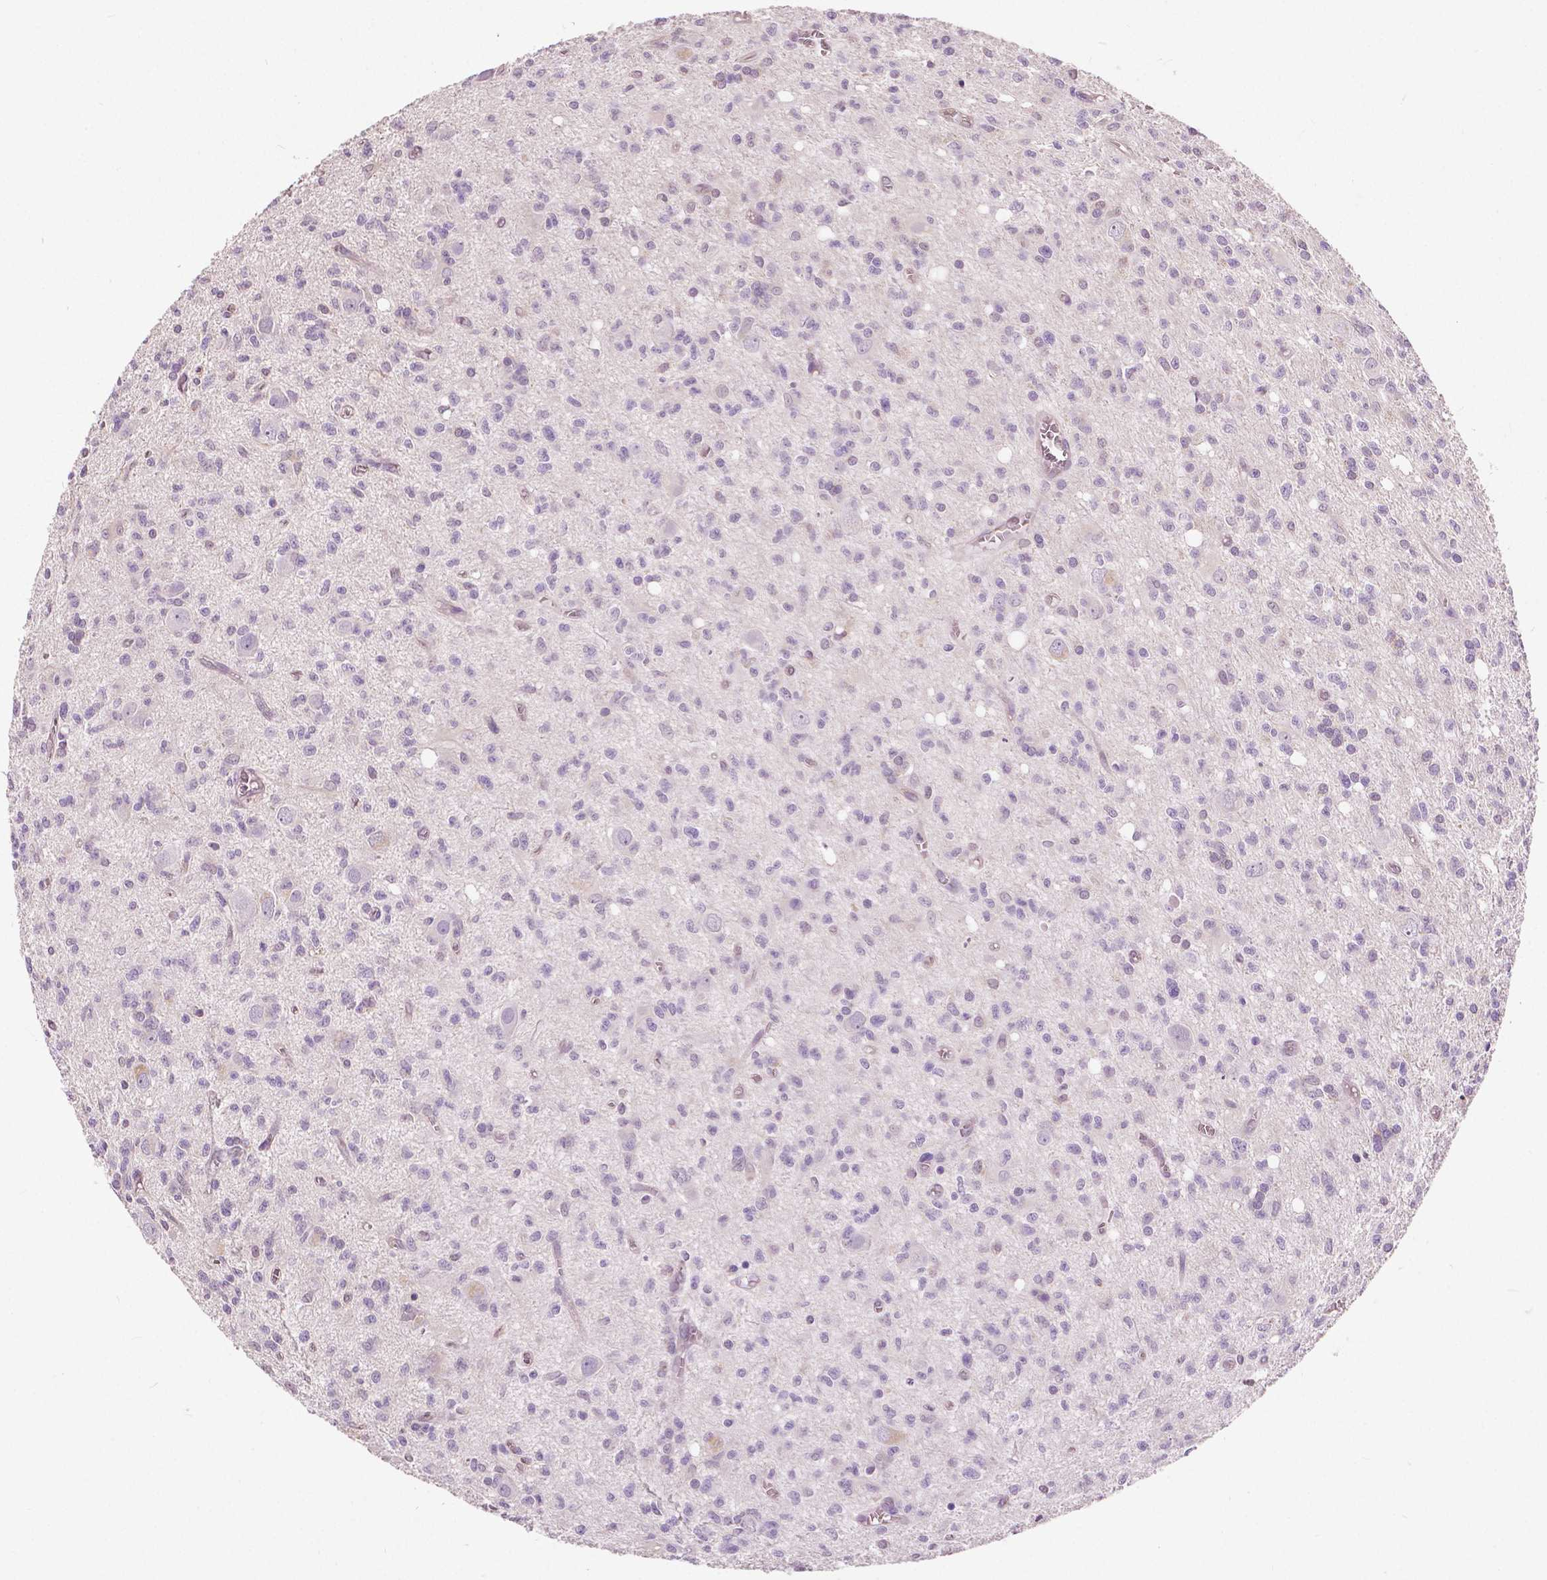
{"staining": {"intensity": "negative", "quantity": "none", "location": "none"}, "tissue": "glioma", "cell_type": "Tumor cells", "image_type": "cancer", "snomed": [{"axis": "morphology", "description": "Glioma, malignant, Low grade"}, {"axis": "topography", "description": "Brain"}], "caption": "Image shows no protein expression in tumor cells of glioma tissue.", "gene": "TKFC", "patient": {"sex": "male", "age": 64}}